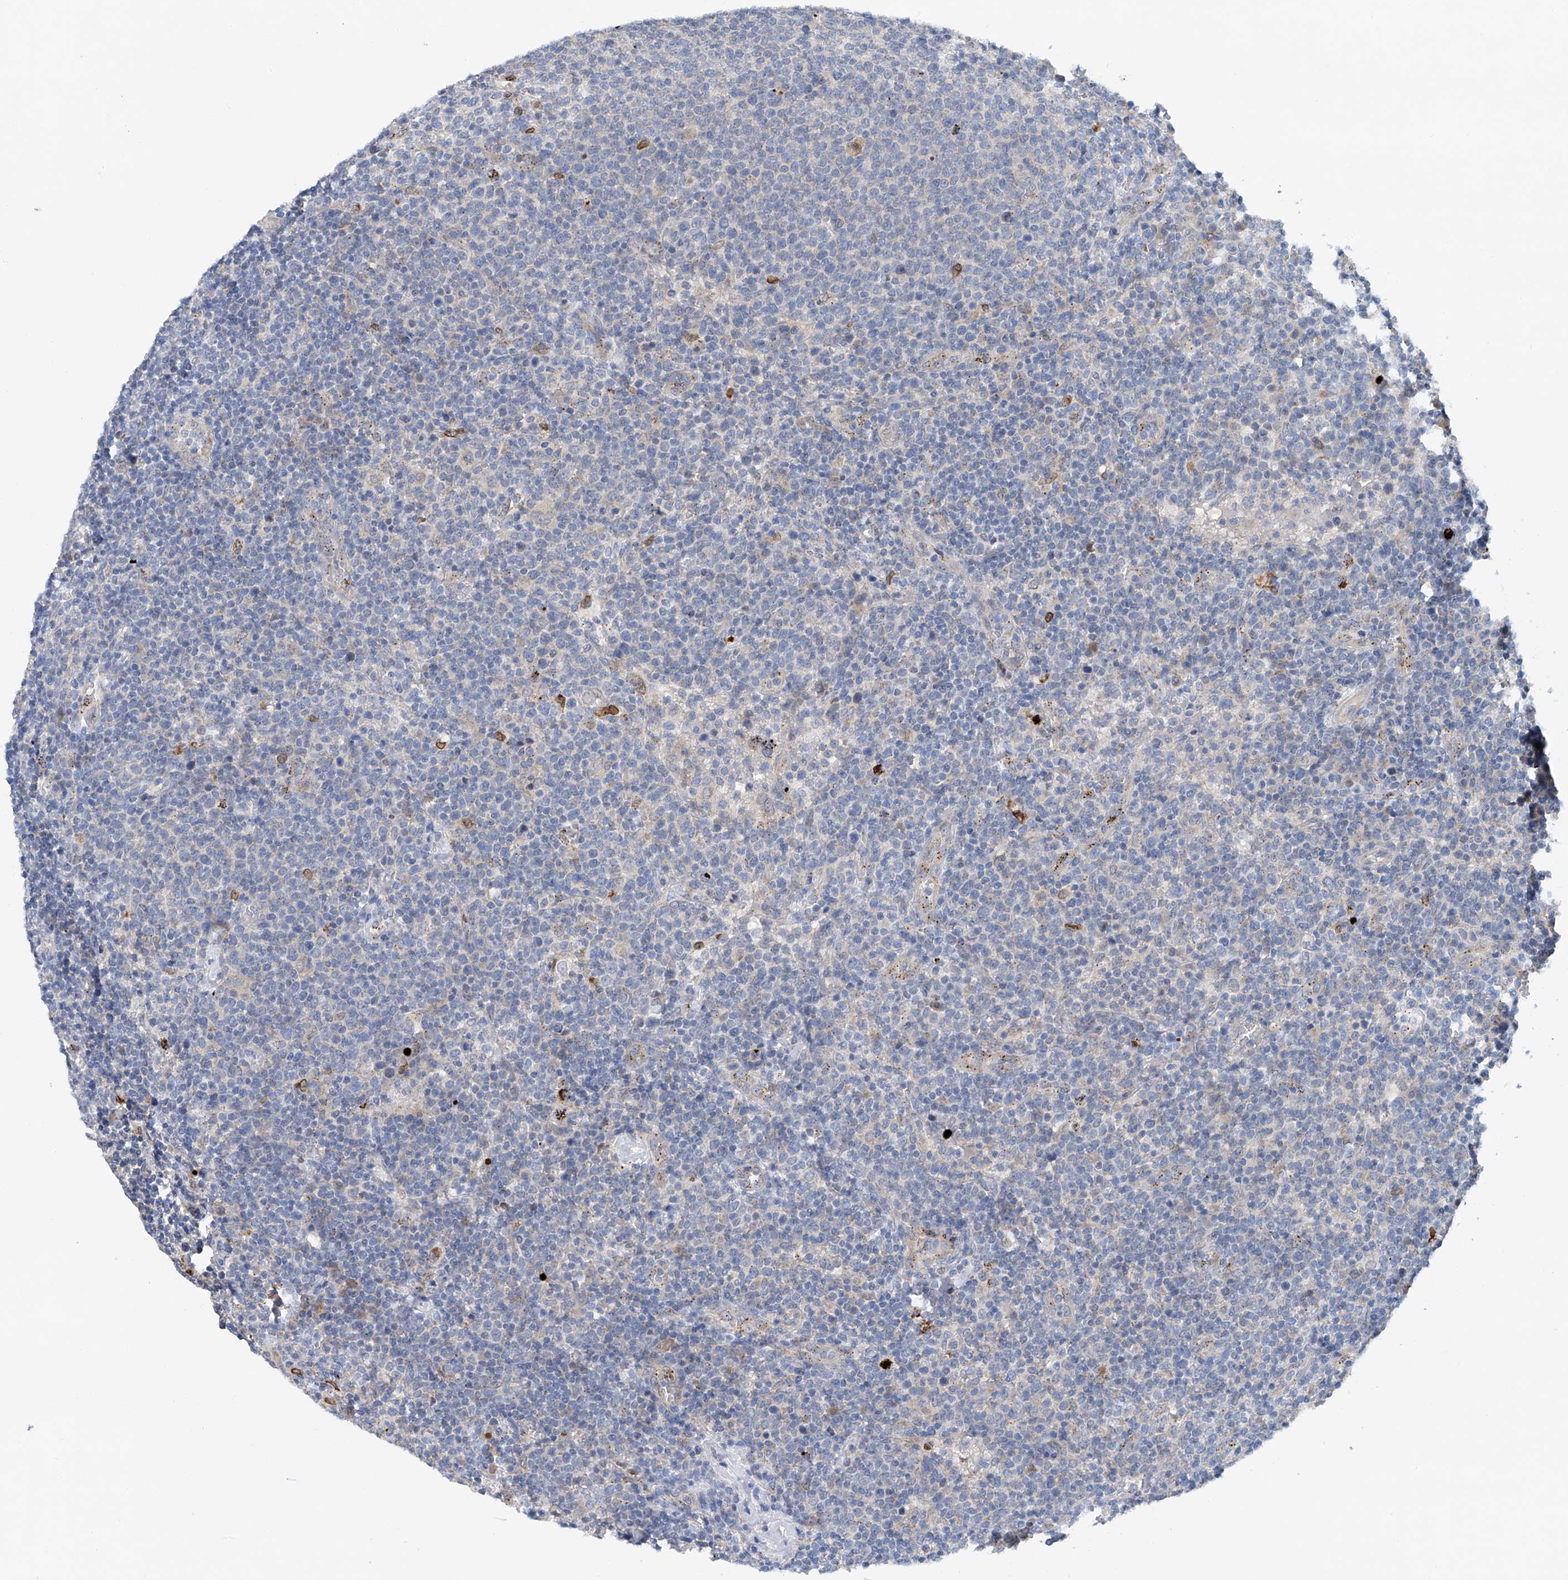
{"staining": {"intensity": "negative", "quantity": "none", "location": "none"}, "tissue": "lymphoma", "cell_type": "Tumor cells", "image_type": "cancer", "snomed": [{"axis": "morphology", "description": "Malignant lymphoma, non-Hodgkin's type, High grade"}, {"axis": "topography", "description": "Lymph node"}], "caption": "The immunohistochemistry (IHC) photomicrograph has no significant staining in tumor cells of lymphoma tissue.", "gene": "CEP85L", "patient": {"sex": "male", "age": 61}}